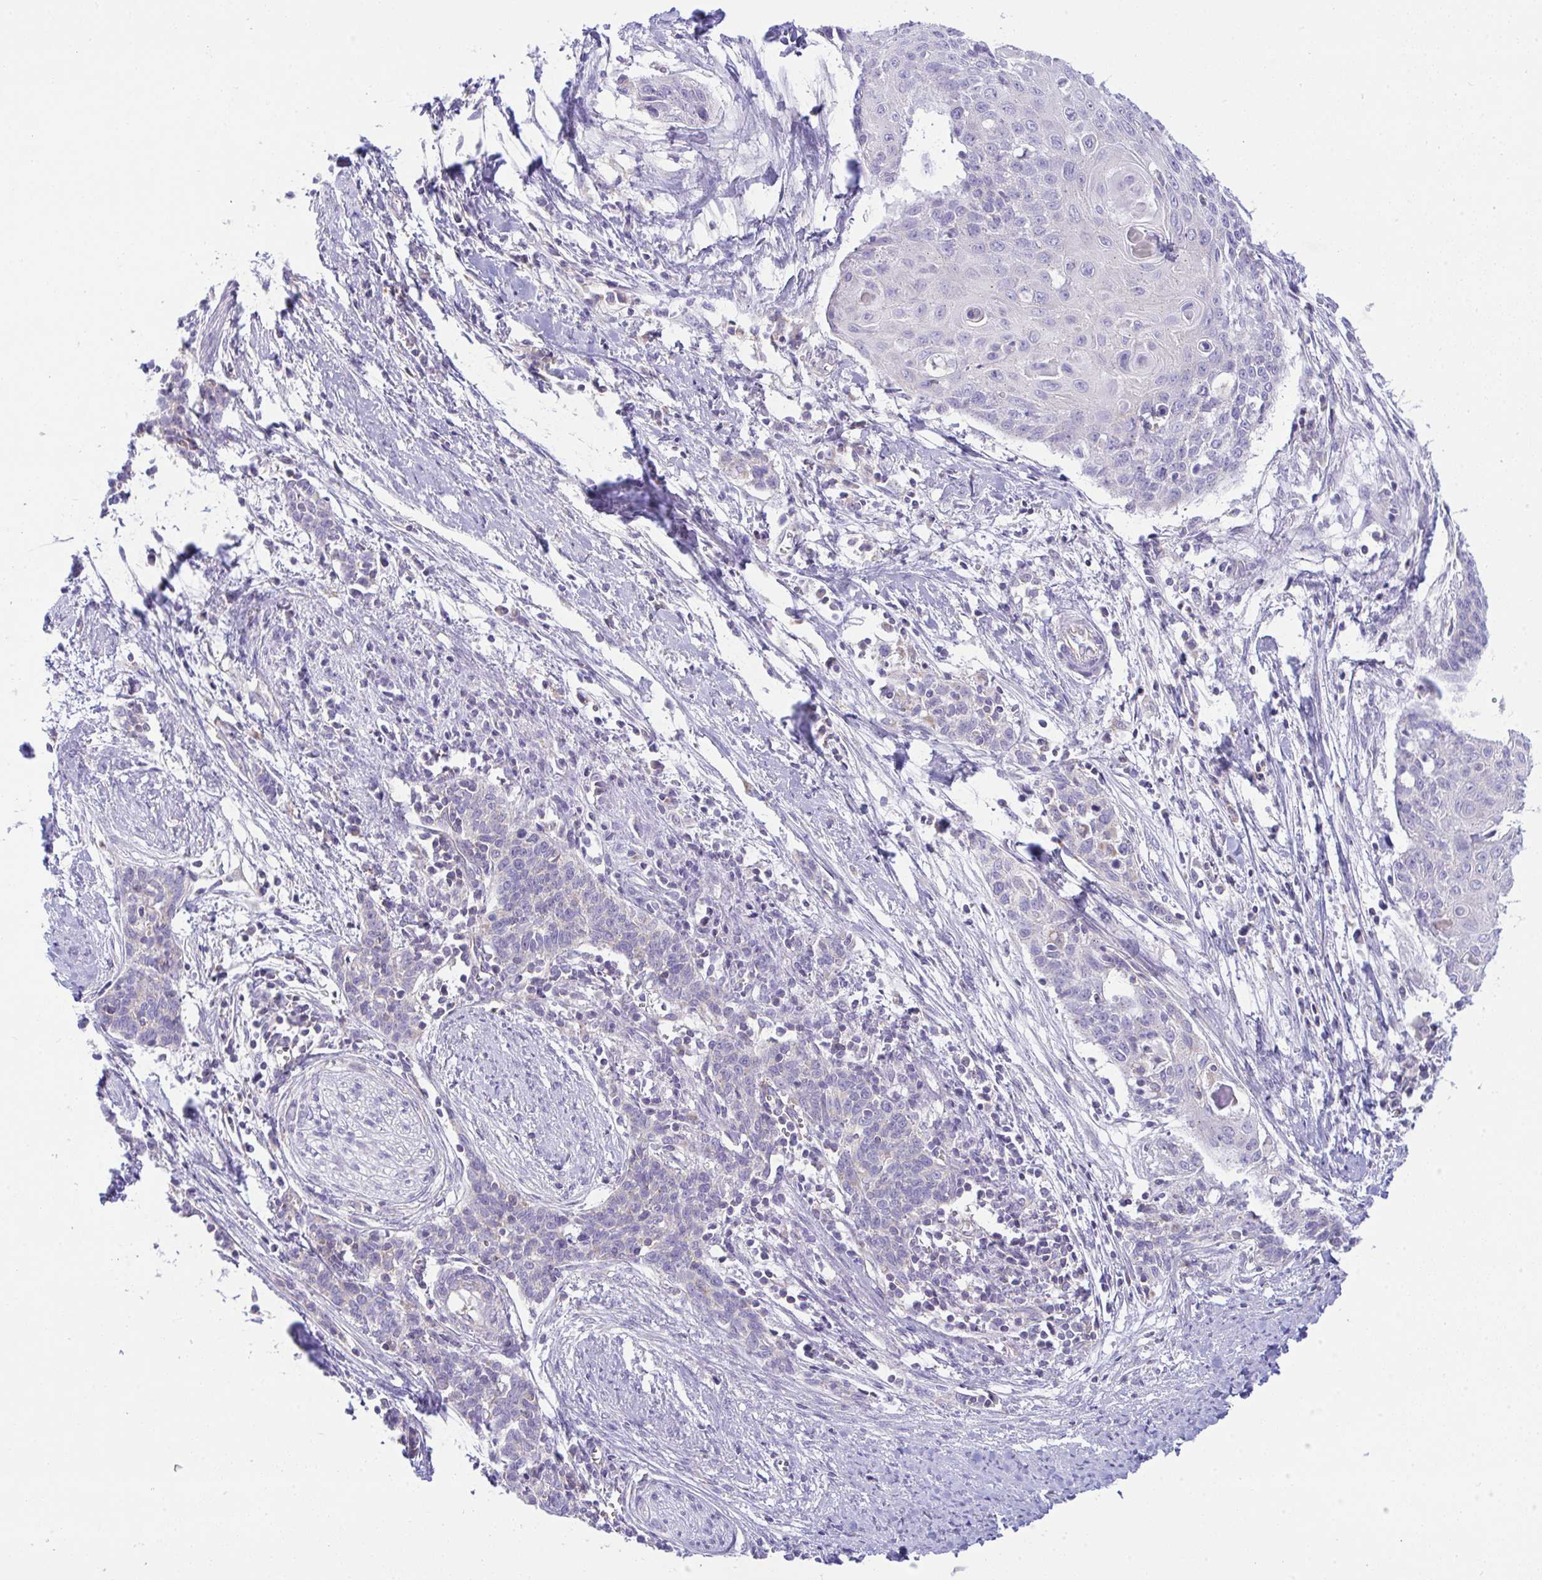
{"staining": {"intensity": "negative", "quantity": "none", "location": "none"}, "tissue": "cervical cancer", "cell_type": "Tumor cells", "image_type": "cancer", "snomed": [{"axis": "morphology", "description": "Squamous cell carcinoma, NOS"}, {"axis": "topography", "description": "Cervix"}], "caption": "Cervical cancer was stained to show a protein in brown. There is no significant expression in tumor cells.", "gene": "PLA2G12B", "patient": {"sex": "female", "age": 39}}